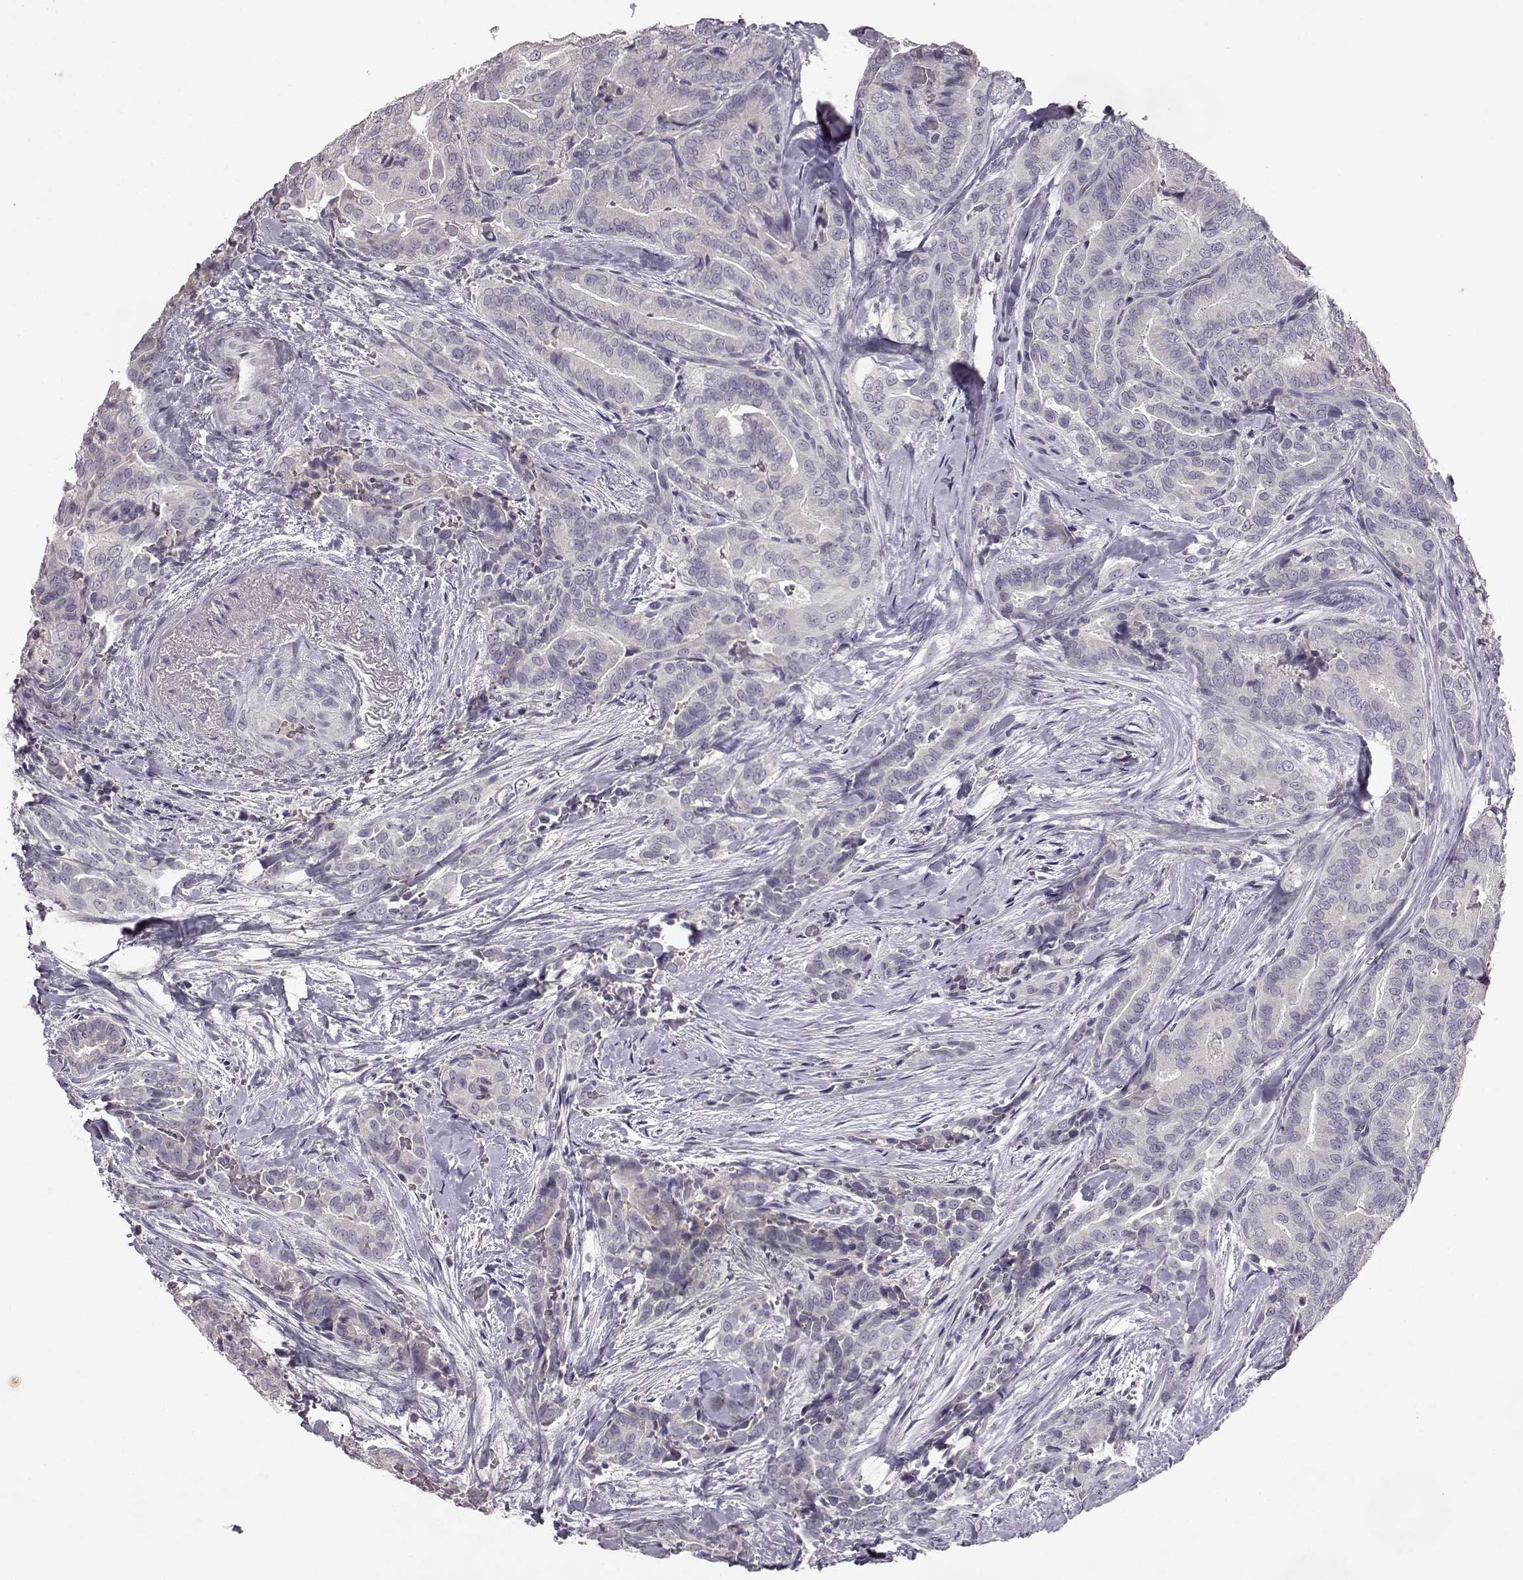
{"staining": {"intensity": "negative", "quantity": "none", "location": "none"}, "tissue": "thyroid cancer", "cell_type": "Tumor cells", "image_type": "cancer", "snomed": [{"axis": "morphology", "description": "Papillary adenocarcinoma, NOS"}, {"axis": "topography", "description": "Thyroid gland"}], "caption": "The histopathology image exhibits no significant expression in tumor cells of thyroid papillary adenocarcinoma.", "gene": "SPAG17", "patient": {"sex": "male", "age": 61}}